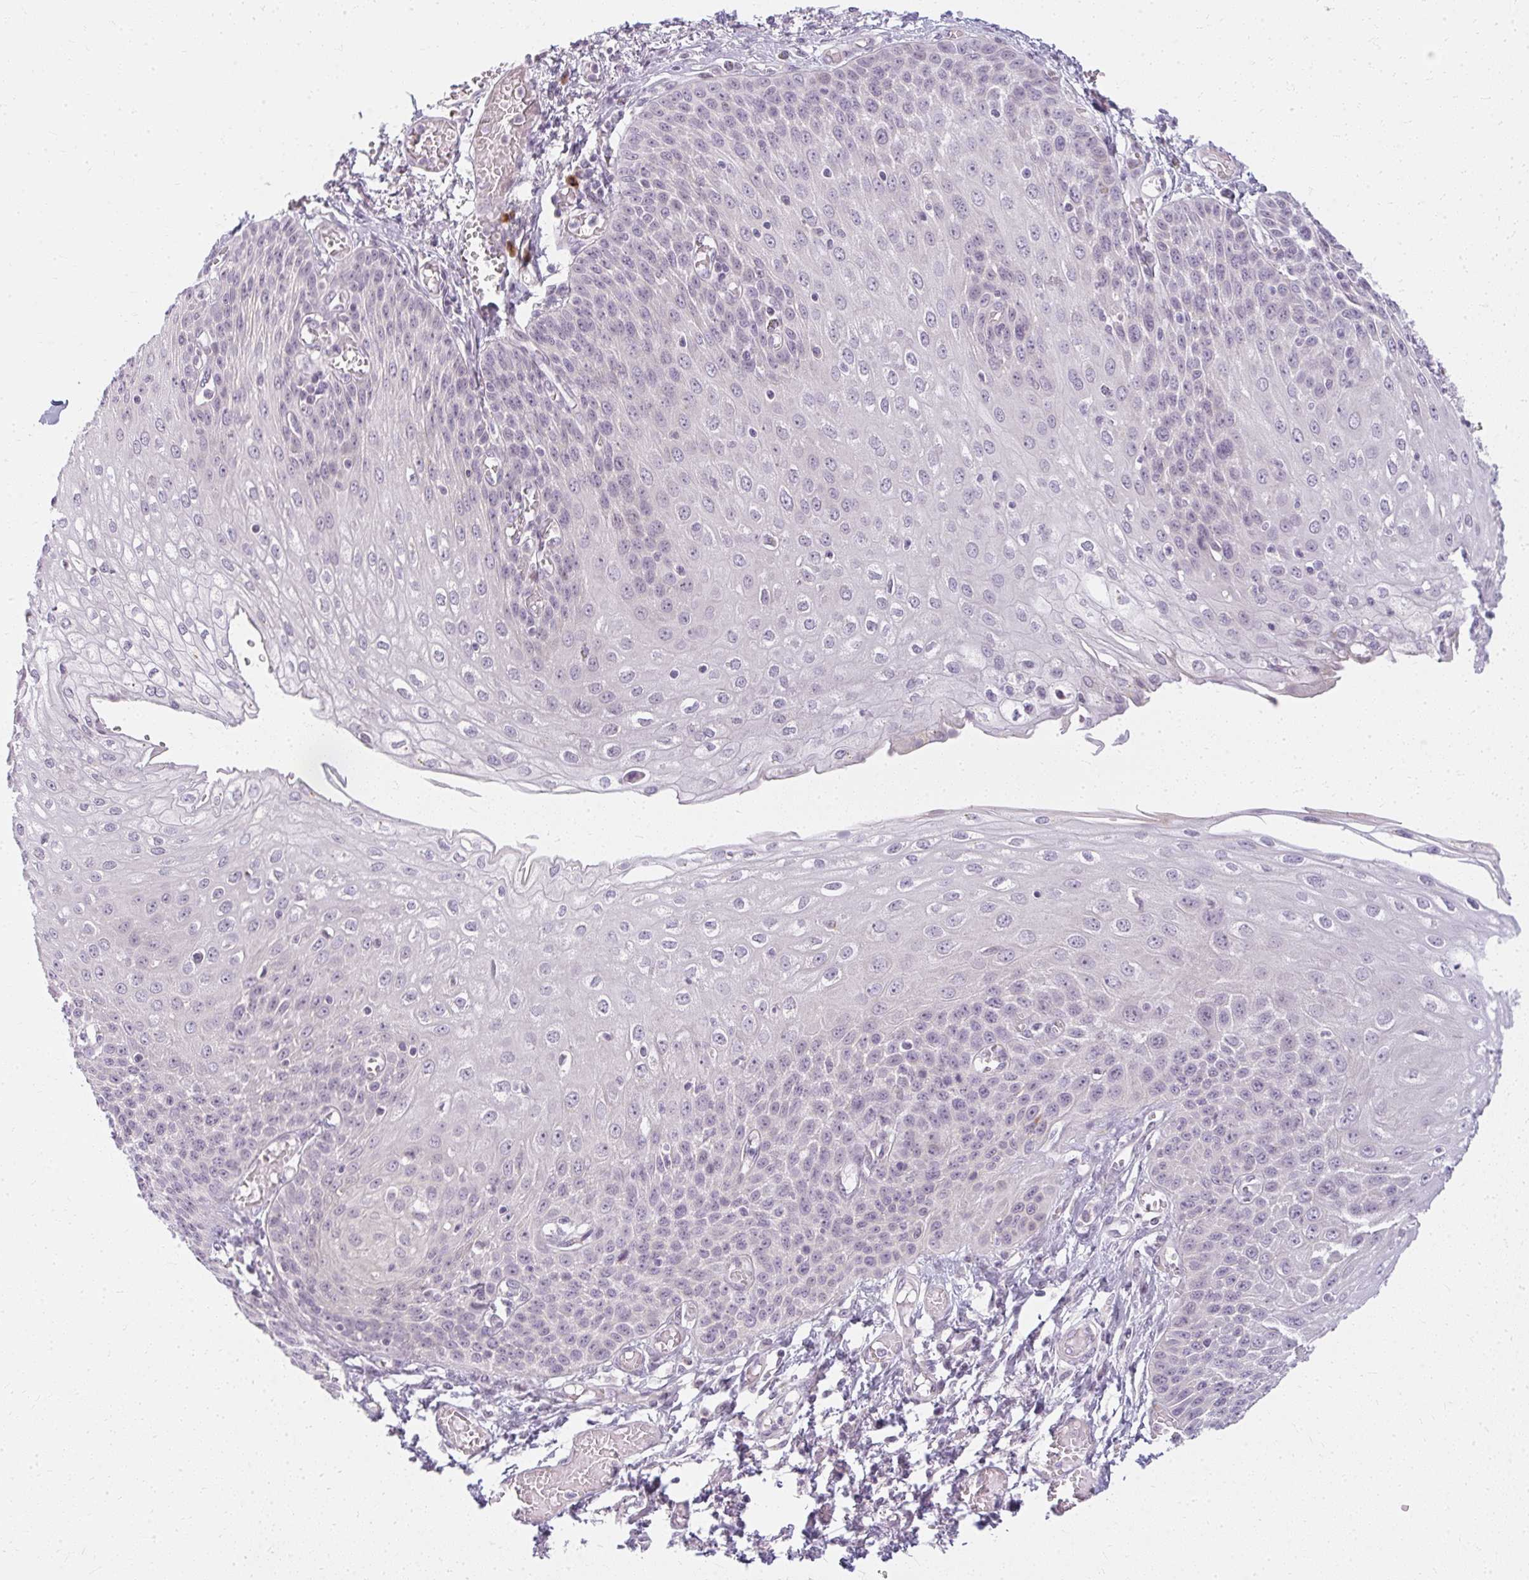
{"staining": {"intensity": "weak", "quantity": "25%-75%", "location": "cytoplasmic/membranous"}, "tissue": "esophagus", "cell_type": "Squamous epithelial cells", "image_type": "normal", "snomed": [{"axis": "morphology", "description": "Normal tissue, NOS"}, {"axis": "morphology", "description": "Adenocarcinoma, NOS"}, {"axis": "topography", "description": "Esophagus"}], "caption": "Protein staining of benign esophagus displays weak cytoplasmic/membranous staining in about 25%-75% of squamous epithelial cells.", "gene": "ZFYVE26", "patient": {"sex": "male", "age": 81}}